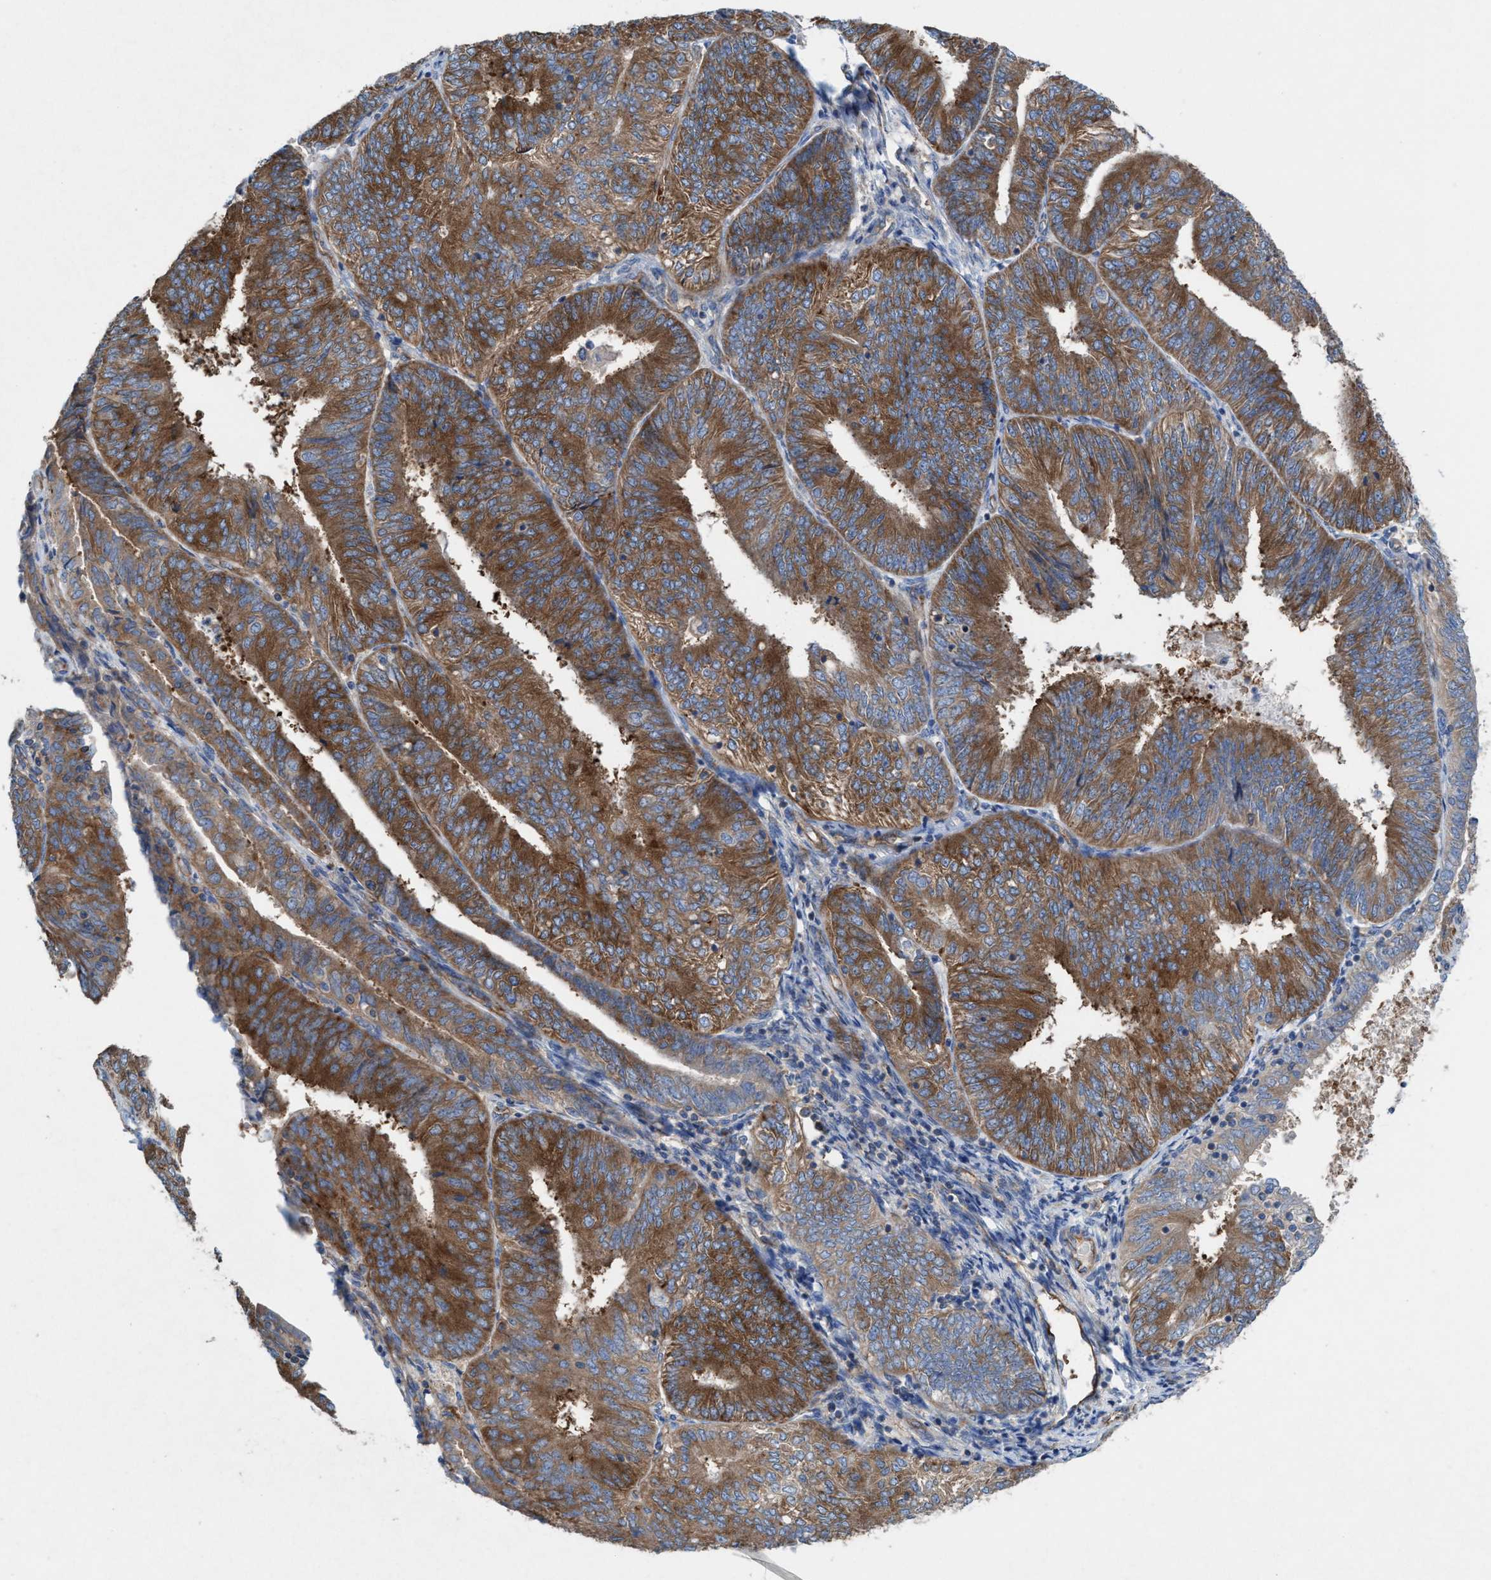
{"staining": {"intensity": "moderate", "quantity": ">75%", "location": "cytoplasmic/membranous"}, "tissue": "endometrial cancer", "cell_type": "Tumor cells", "image_type": "cancer", "snomed": [{"axis": "morphology", "description": "Adenocarcinoma, NOS"}, {"axis": "topography", "description": "Endometrium"}], "caption": "A photomicrograph showing moderate cytoplasmic/membranous positivity in approximately >75% of tumor cells in endometrial cancer, as visualized by brown immunohistochemical staining.", "gene": "NYAP1", "patient": {"sex": "female", "age": 58}}